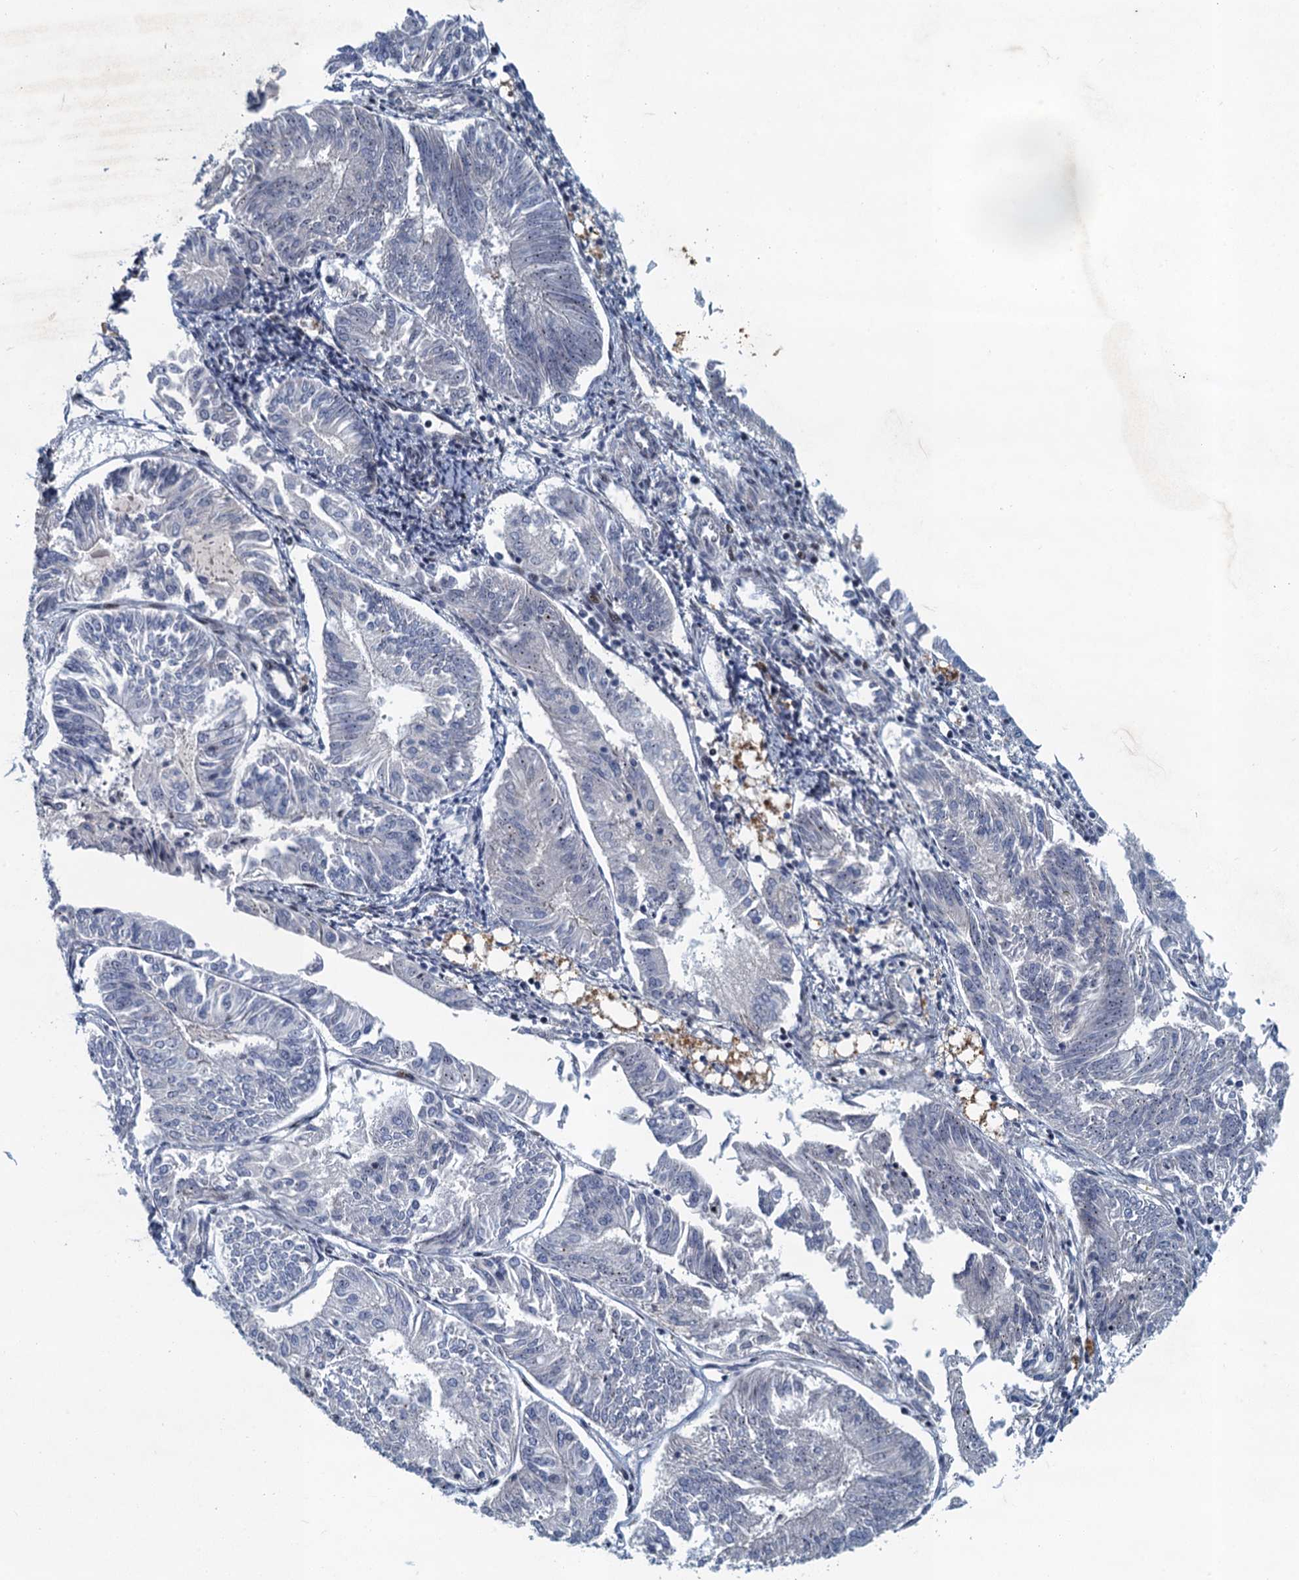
{"staining": {"intensity": "negative", "quantity": "none", "location": "none"}, "tissue": "endometrial cancer", "cell_type": "Tumor cells", "image_type": "cancer", "snomed": [{"axis": "morphology", "description": "Adenocarcinoma, NOS"}, {"axis": "topography", "description": "Endometrium"}], "caption": "Adenocarcinoma (endometrial) stained for a protein using immunohistochemistry shows no expression tumor cells.", "gene": "ANKRD13D", "patient": {"sex": "female", "age": 58}}